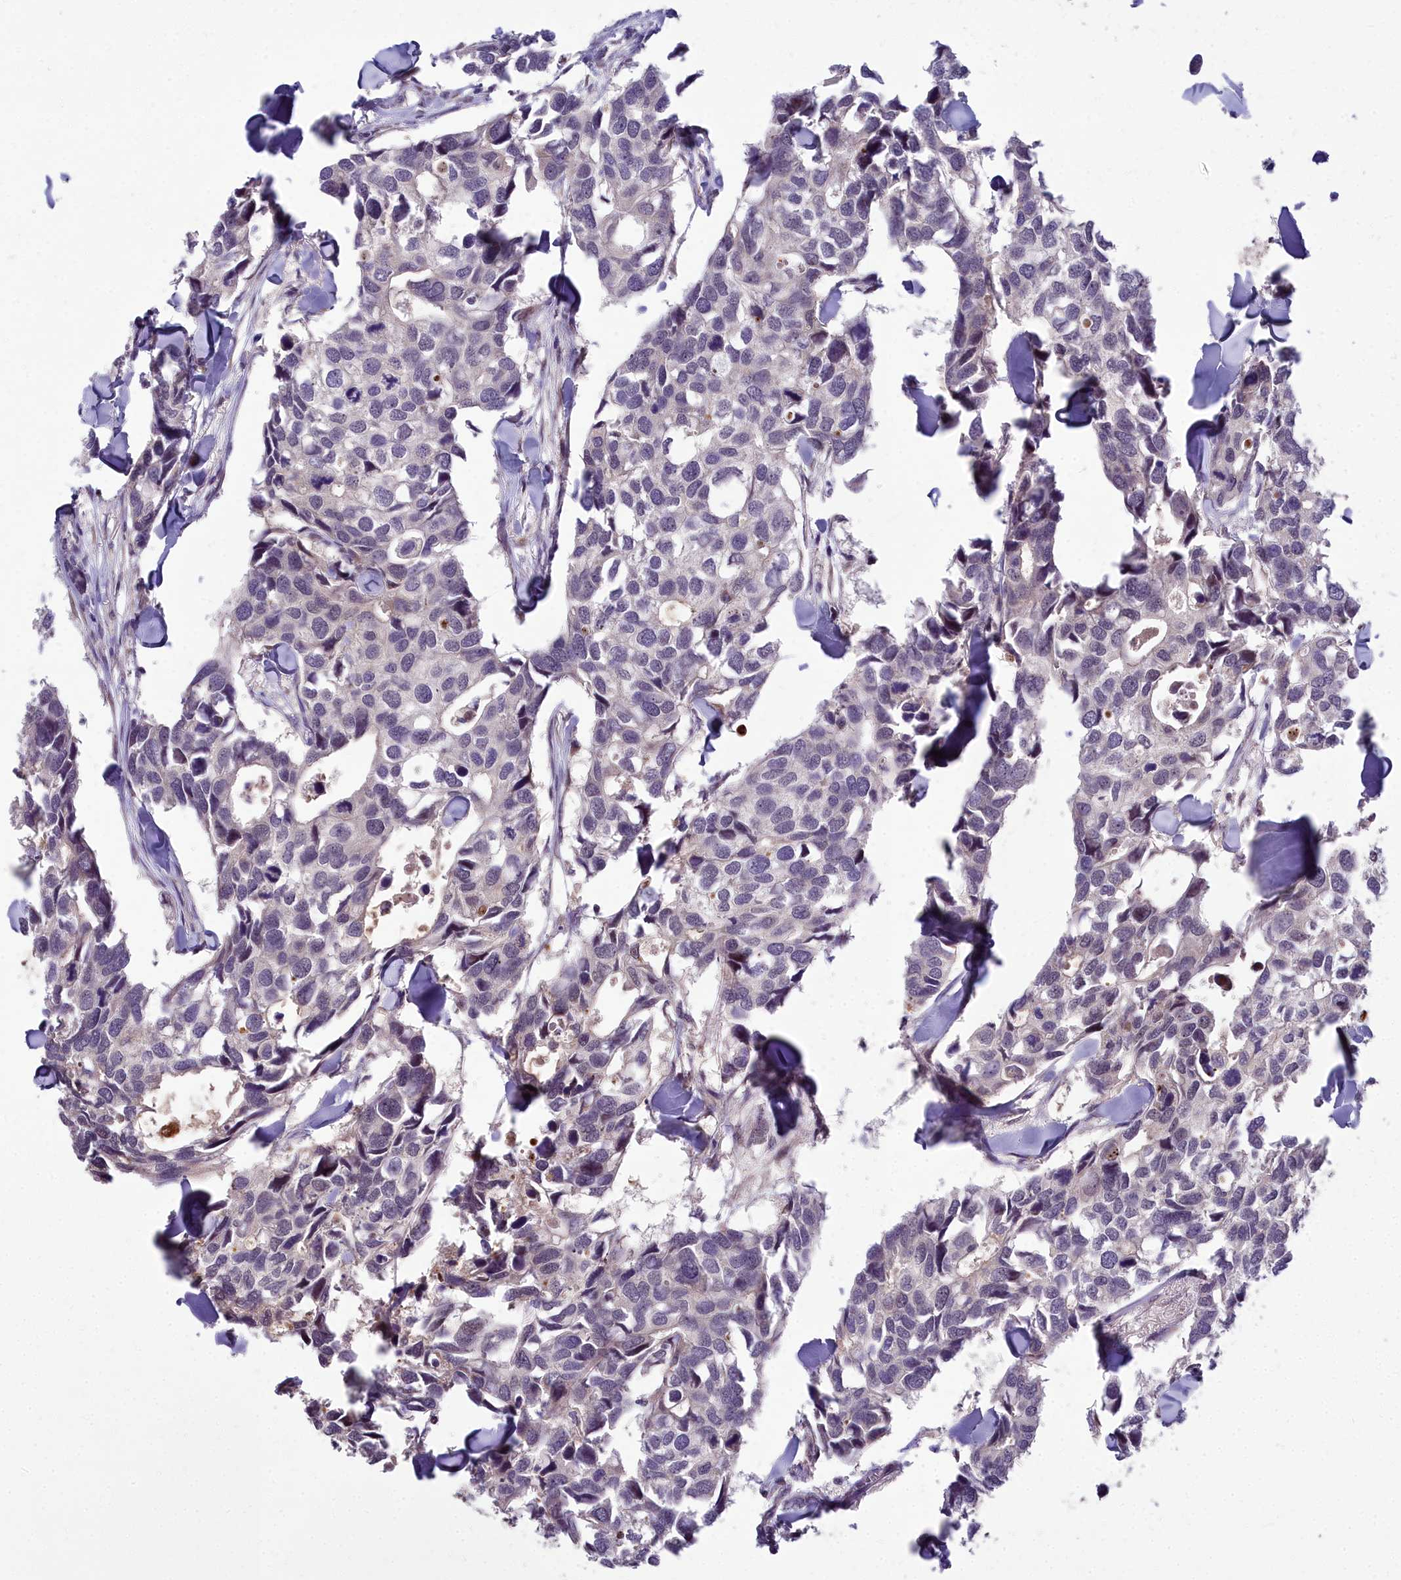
{"staining": {"intensity": "negative", "quantity": "none", "location": "none"}, "tissue": "breast cancer", "cell_type": "Tumor cells", "image_type": "cancer", "snomed": [{"axis": "morphology", "description": "Duct carcinoma"}, {"axis": "topography", "description": "Breast"}], "caption": "An image of human breast cancer (infiltrating ductal carcinoma) is negative for staining in tumor cells.", "gene": "ZNF333", "patient": {"sex": "female", "age": 83}}